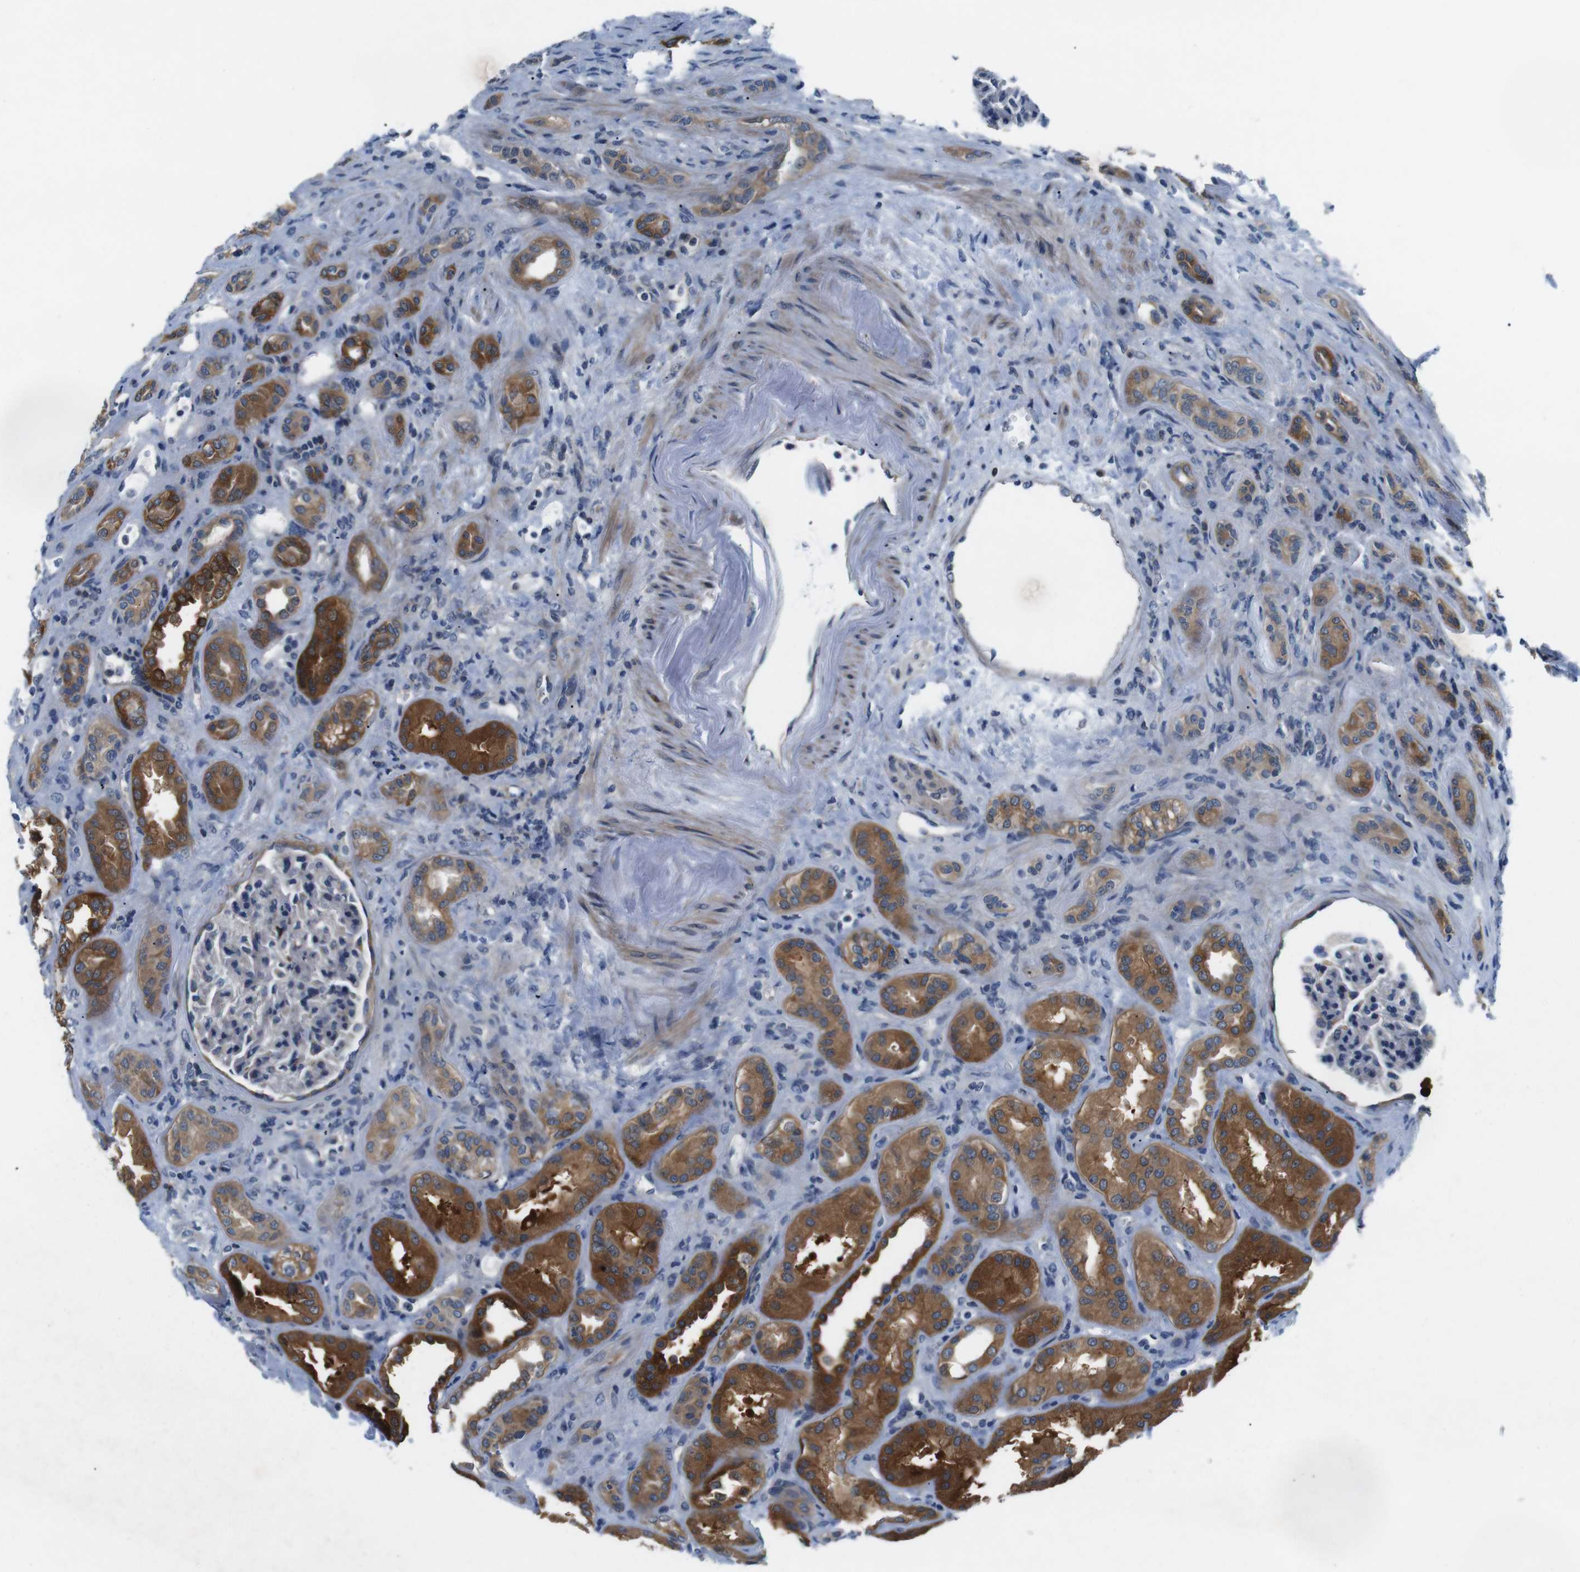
{"staining": {"intensity": "moderate", "quantity": ">75%", "location": "cytoplasmic/membranous"}, "tissue": "renal cancer", "cell_type": "Tumor cells", "image_type": "cancer", "snomed": [{"axis": "morphology", "description": "Adenocarcinoma, NOS"}, {"axis": "topography", "description": "Kidney"}], "caption": "The photomicrograph exhibits immunohistochemical staining of renal cancer (adenocarcinoma). There is moderate cytoplasmic/membranous staining is present in about >75% of tumor cells.", "gene": "JAK1", "patient": {"sex": "male", "age": 61}}